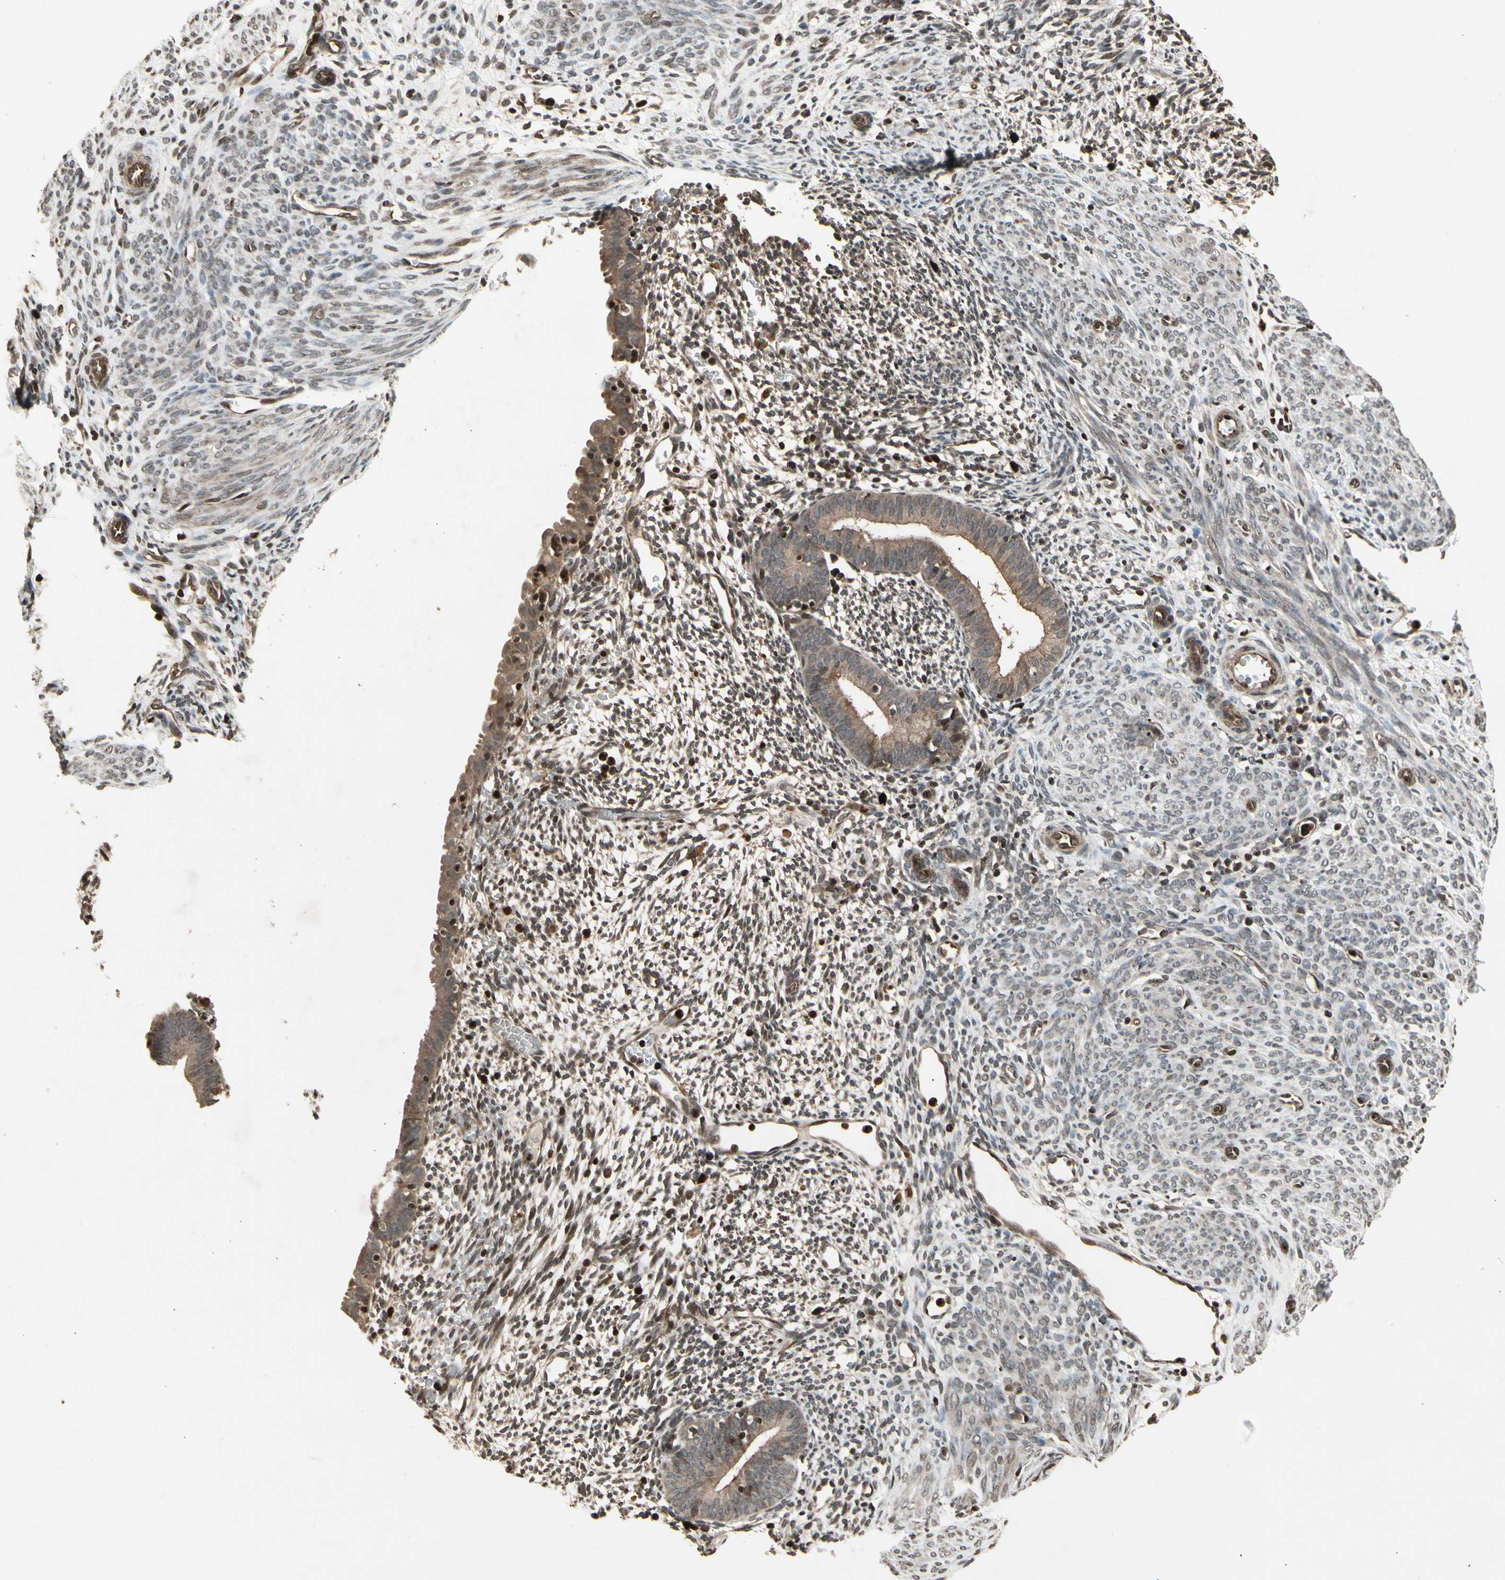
{"staining": {"intensity": "weak", "quantity": ">75%", "location": "cytoplasmic/membranous"}, "tissue": "endometrium", "cell_type": "Cells in endometrial stroma", "image_type": "normal", "snomed": [{"axis": "morphology", "description": "Normal tissue, NOS"}, {"axis": "morphology", "description": "Atrophy, NOS"}, {"axis": "topography", "description": "Uterus"}, {"axis": "topography", "description": "Endometrium"}], "caption": "The photomicrograph displays immunohistochemical staining of unremarkable endometrium. There is weak cytoplasmic/membranous positivity is appreciated in approximately >75% of cells in endometrial stroma. The staining is performed using DAB (3,3'-diaminobenzidine) brown chromogen to label protein expression. The nuclei are counter-stained blue using hematoxylin.", "gene": "GLRX", "patient": {"sex": "female", "age": 68}}